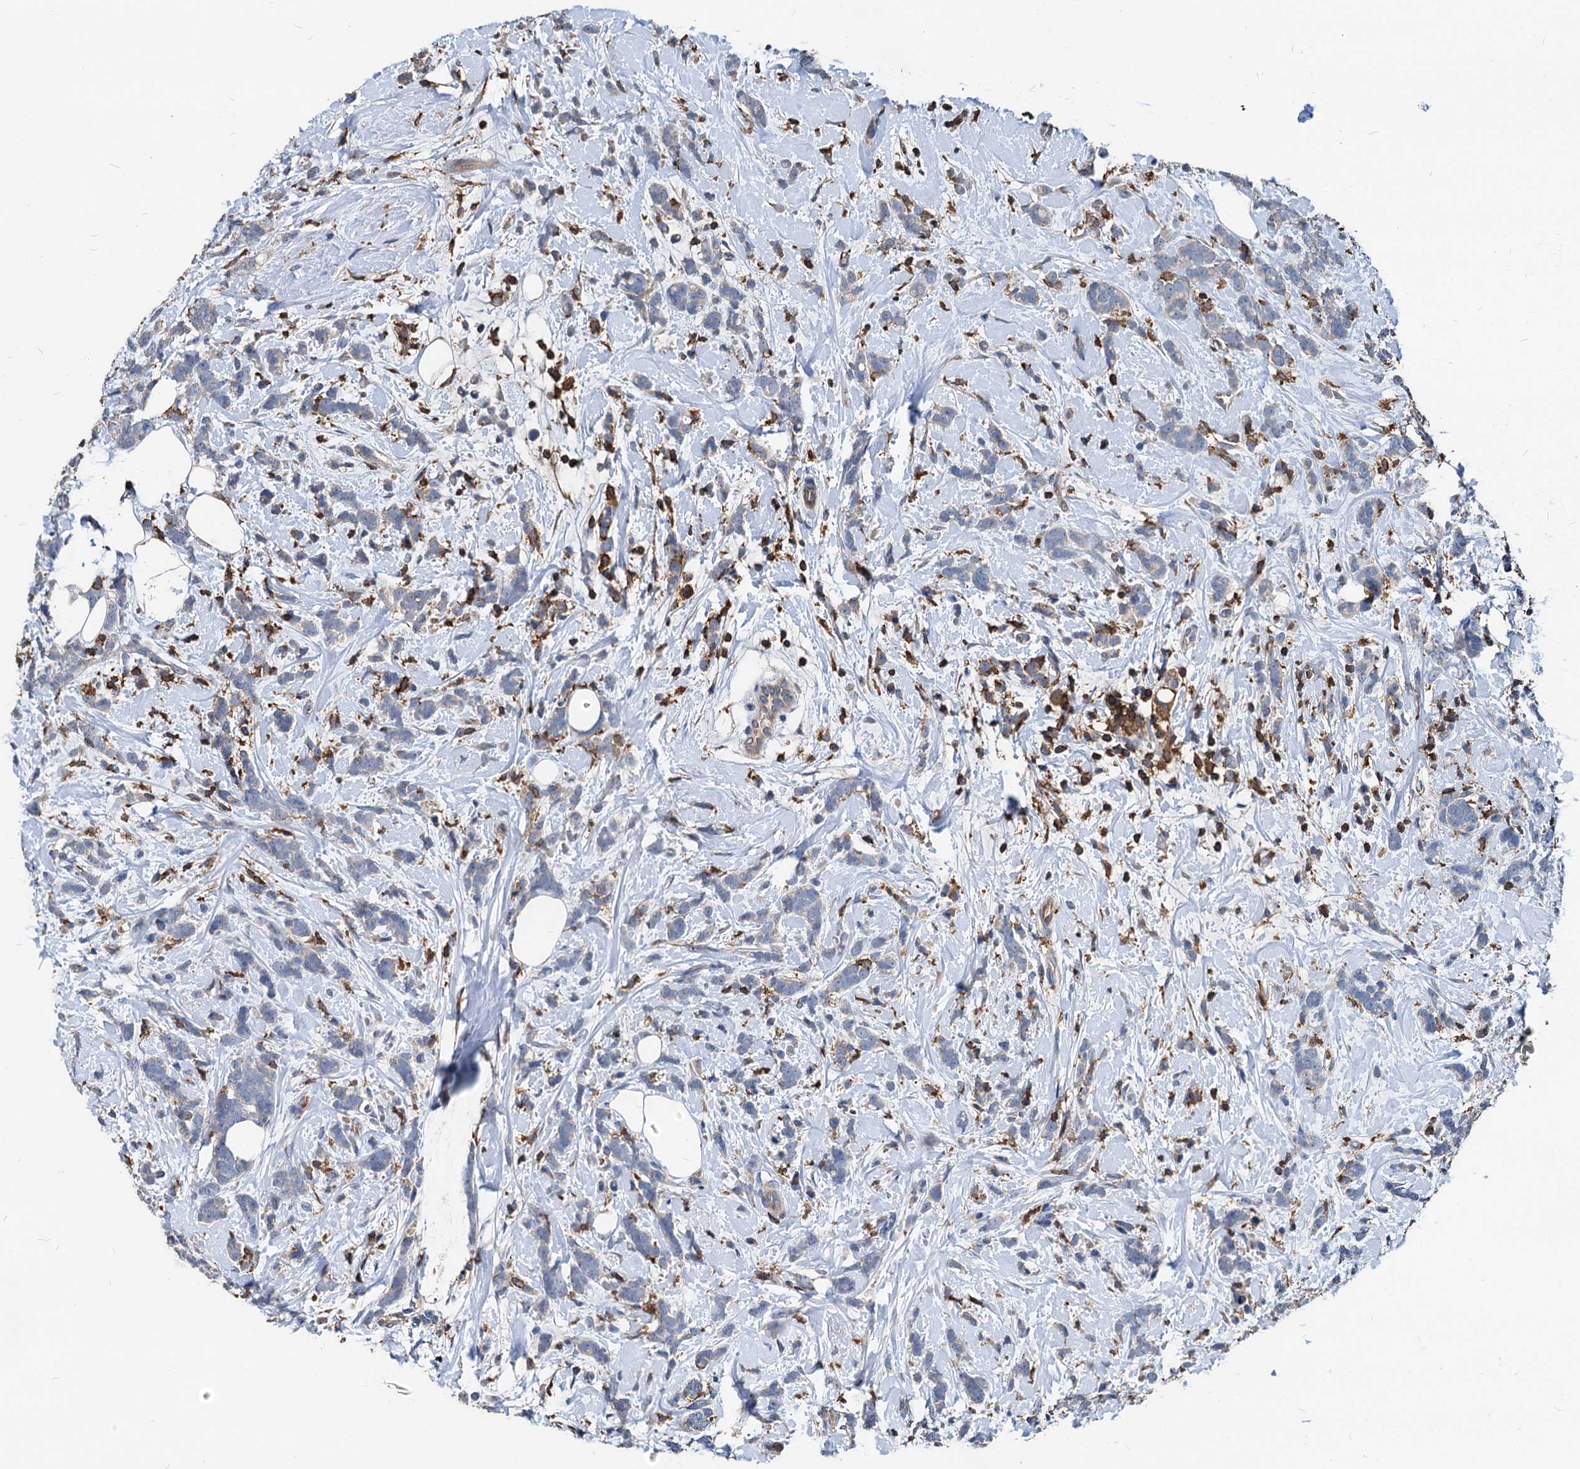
{"staining": {"intensity": "negative", "quantity": "none", "location": "none"}, "tissue": "breast cancer", "cell_type": "Tumor cells", "image_type": "cancer", "snomed": [{"axis": "morphology", "description": "Lobular carcinoma"}, {"axis": "topography", "description": "Breast"}], "caption": "This micrograph is of breast cancer stained with immunohistochemistry to label a protein in brown with the nuclei are counter-stained blue. There is no positivity in tumor cells.", "gene": "LCP2", "patient": {"sex": "female", "age": 58}}